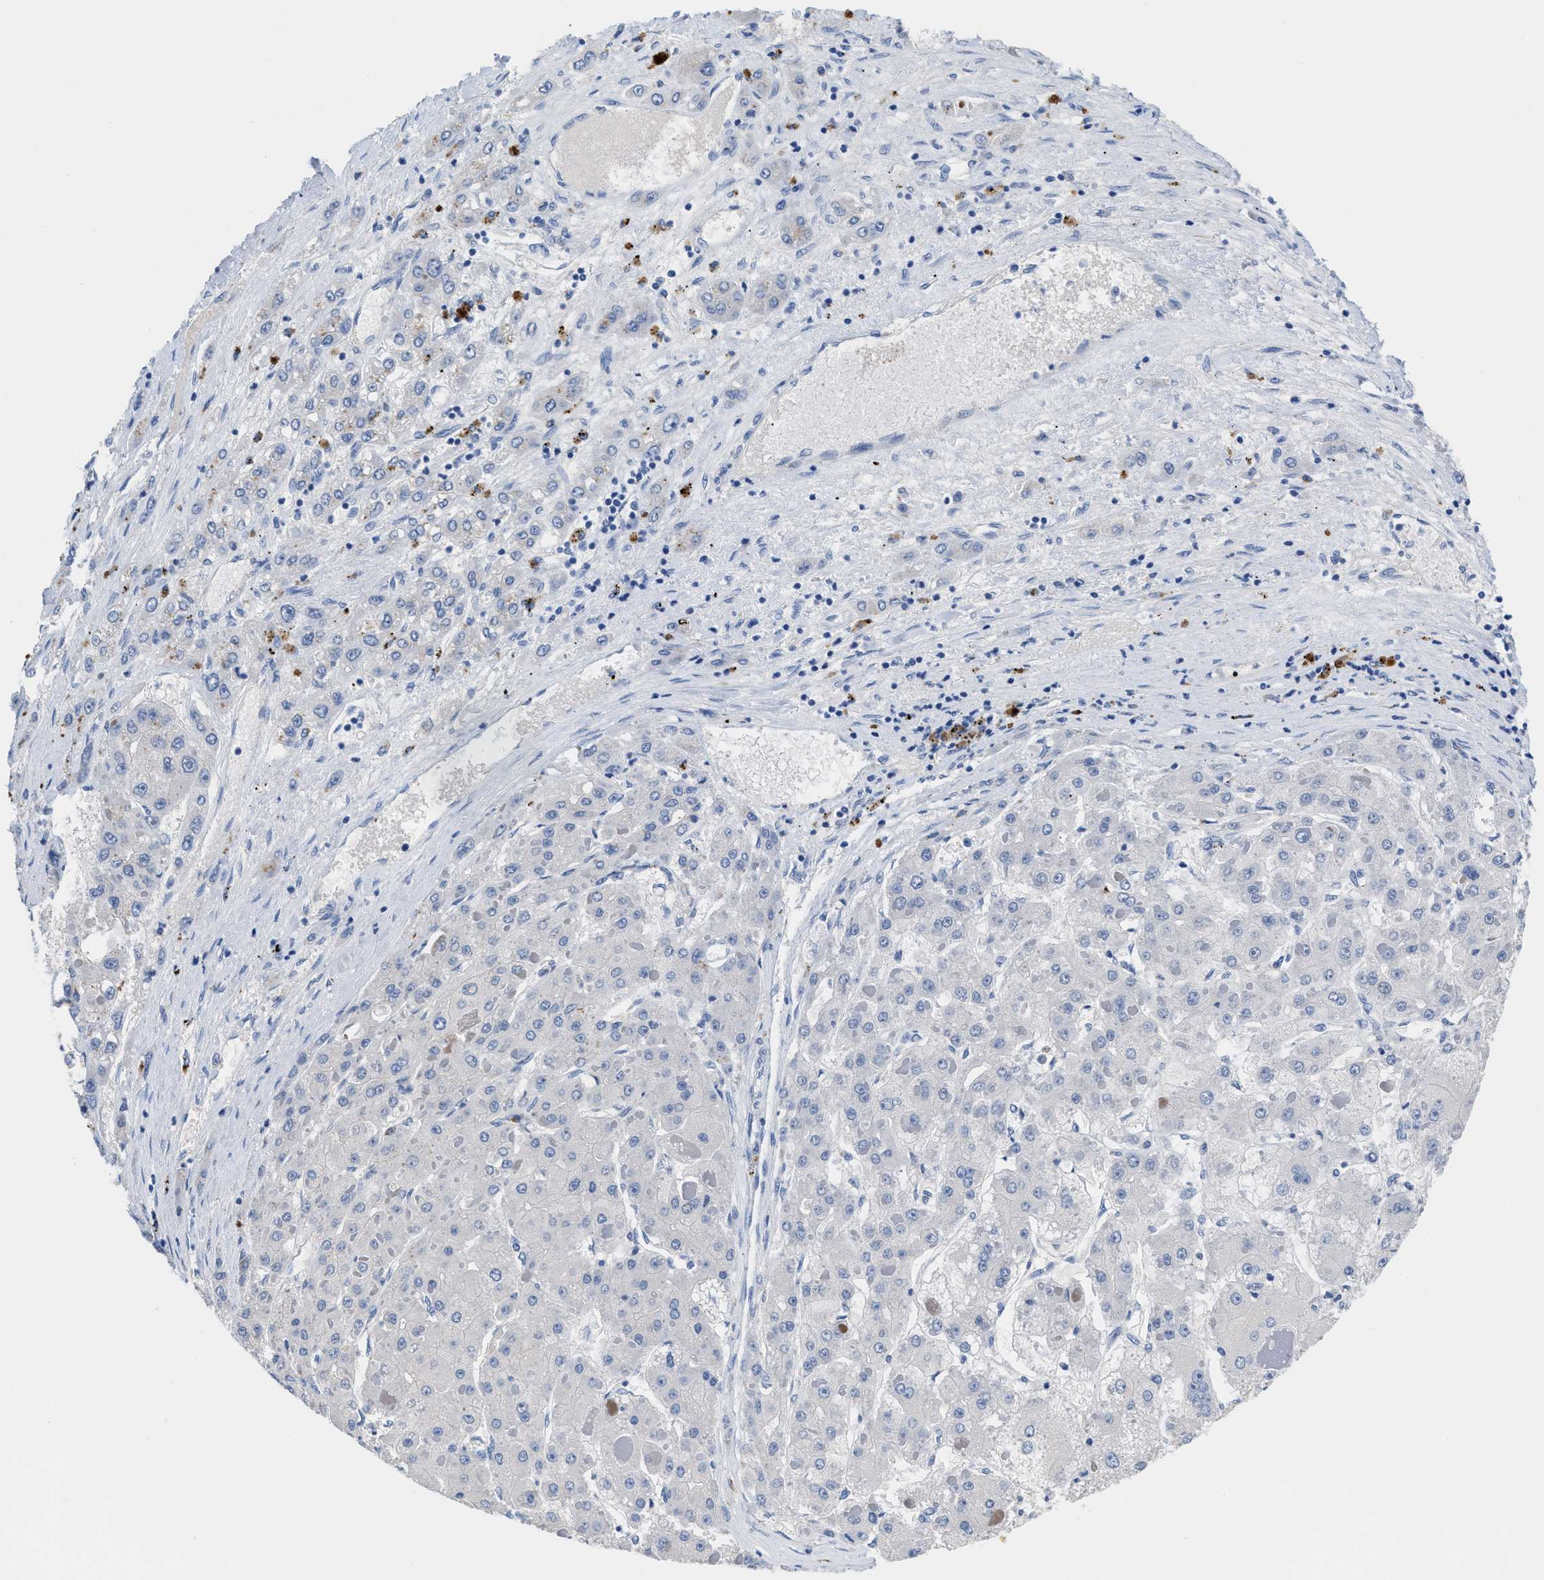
{"staining": {"intensity": "negative", "quantity": "none", "location": "none"}, "tissue": "liver cancer", "cell_type": "Tumor cells", "image_type": "cancer", "snomed": [{"axis": "morphology", "description": "Carcinoma, Hepatocellular, NOS"}, {"axis": "topography", "description": "Liver"}], "caption": "Immunohistochemistry (IHC) of human liver hepatocellular carcinoma exhibits no expression in tumor cells. The staining was performed using DAB (3,3'-diaminobenzidine) to visualize the protein expression in brown, while the nuclei were stained in blue with hematoxylin (Magnification: 20x).", "gene": "SLFN13", "patient": {"sex": "female", "age": 73}}